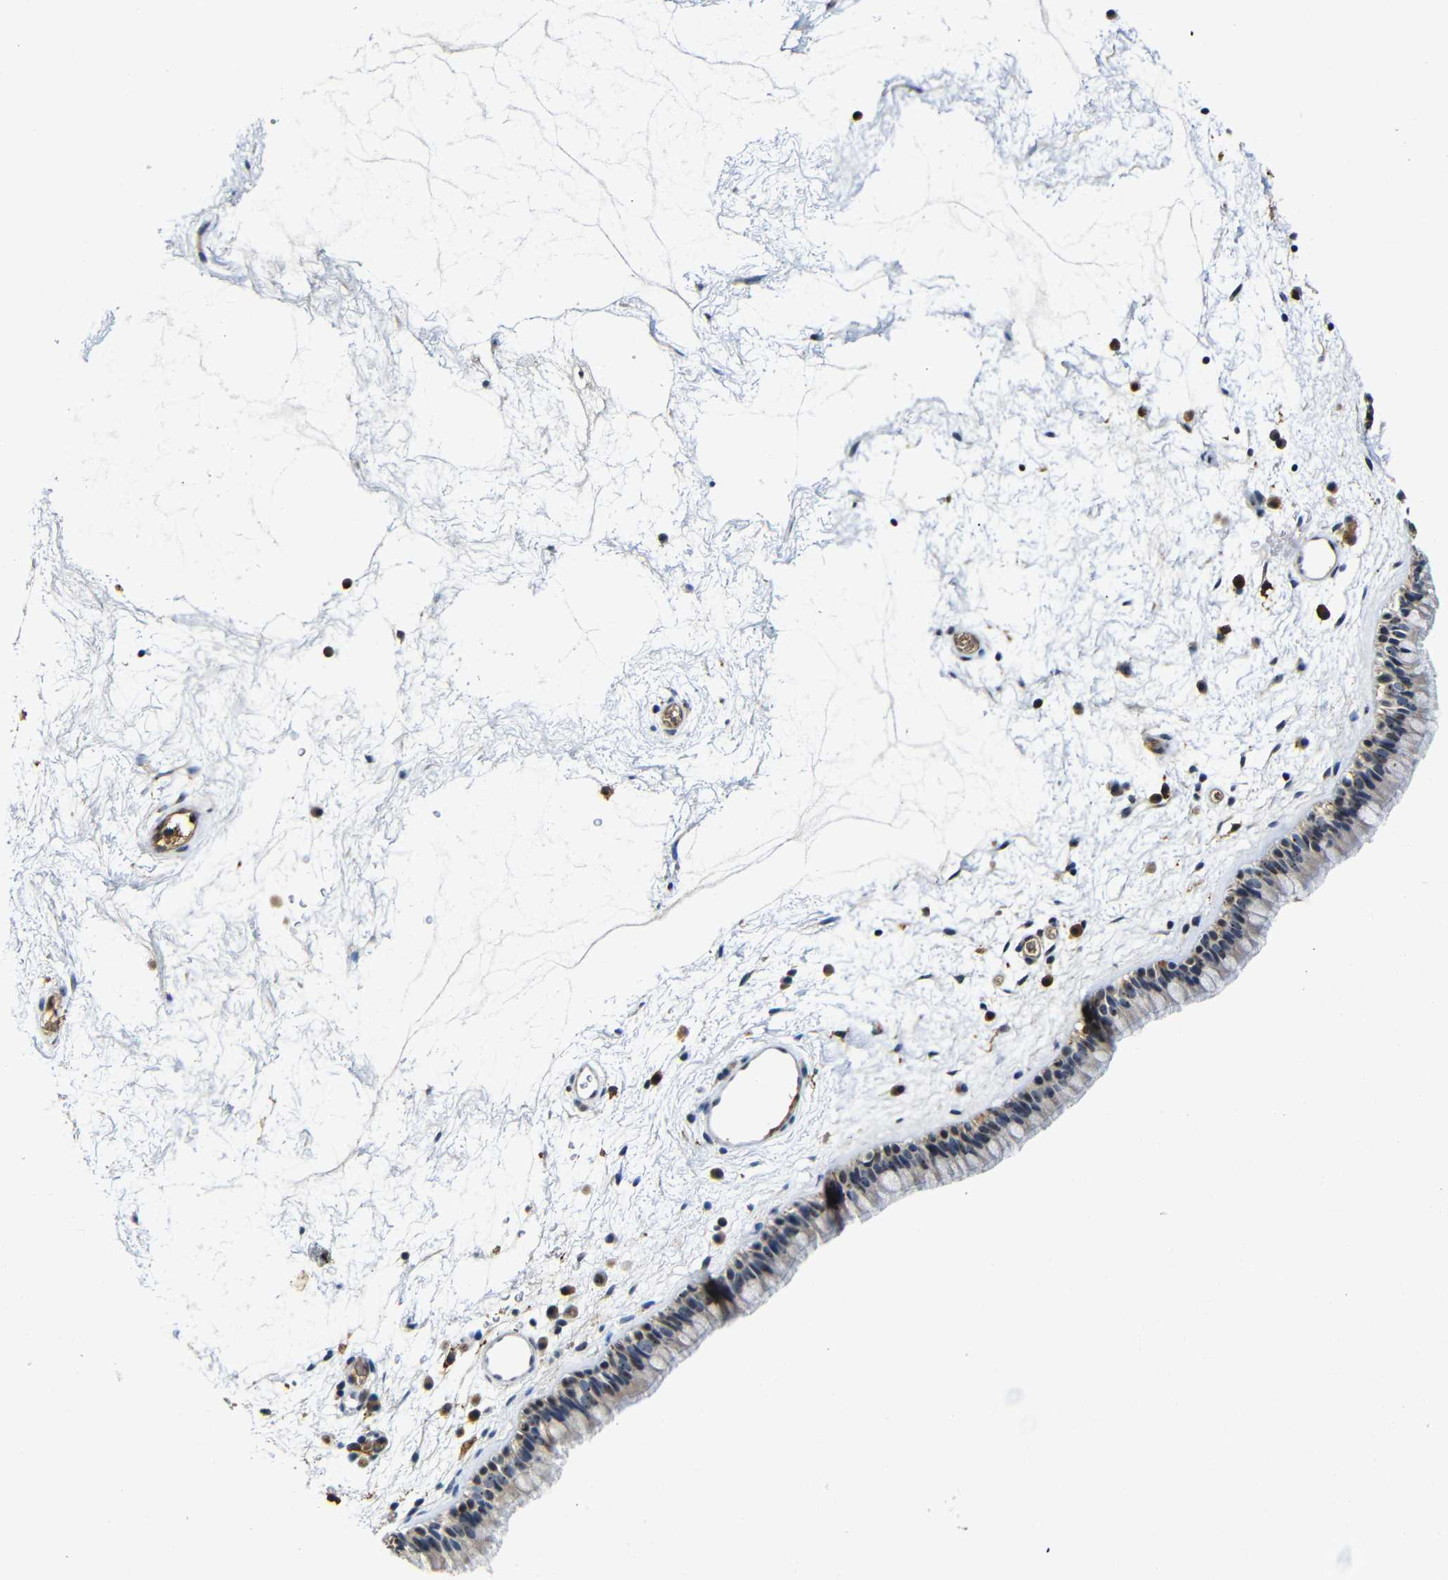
{"staining": {"intensity": "moderate", "quantity": "25%-75%", "location": "cytoplasmic/membranous,nuclear"}, "tissue": "nasopharynx", "cell_type": "Respiratory epithelial cells", "image_type": "normal", "snomed": [{"axis": "morphology", "description": "Normal tissue, NOS"}, {"axis": "morphology", "description": "Inflammation, NOS"}, {"axis": "topography", "description": "Nasopharynx"}], "caption": "The photomicrograph demonstrates immunohistochemical staining of unremarkable nasopharynx. There is moderate cytoplasmic/membranous,nuclear positivity is appreciated in approximately 25%-75% of respiratory epithelial cells. (brown staining indicates protein expression, while blue staining denotes nuclei).", "gene": "MYC", "patient": {"sex": "male", "age": 48}}